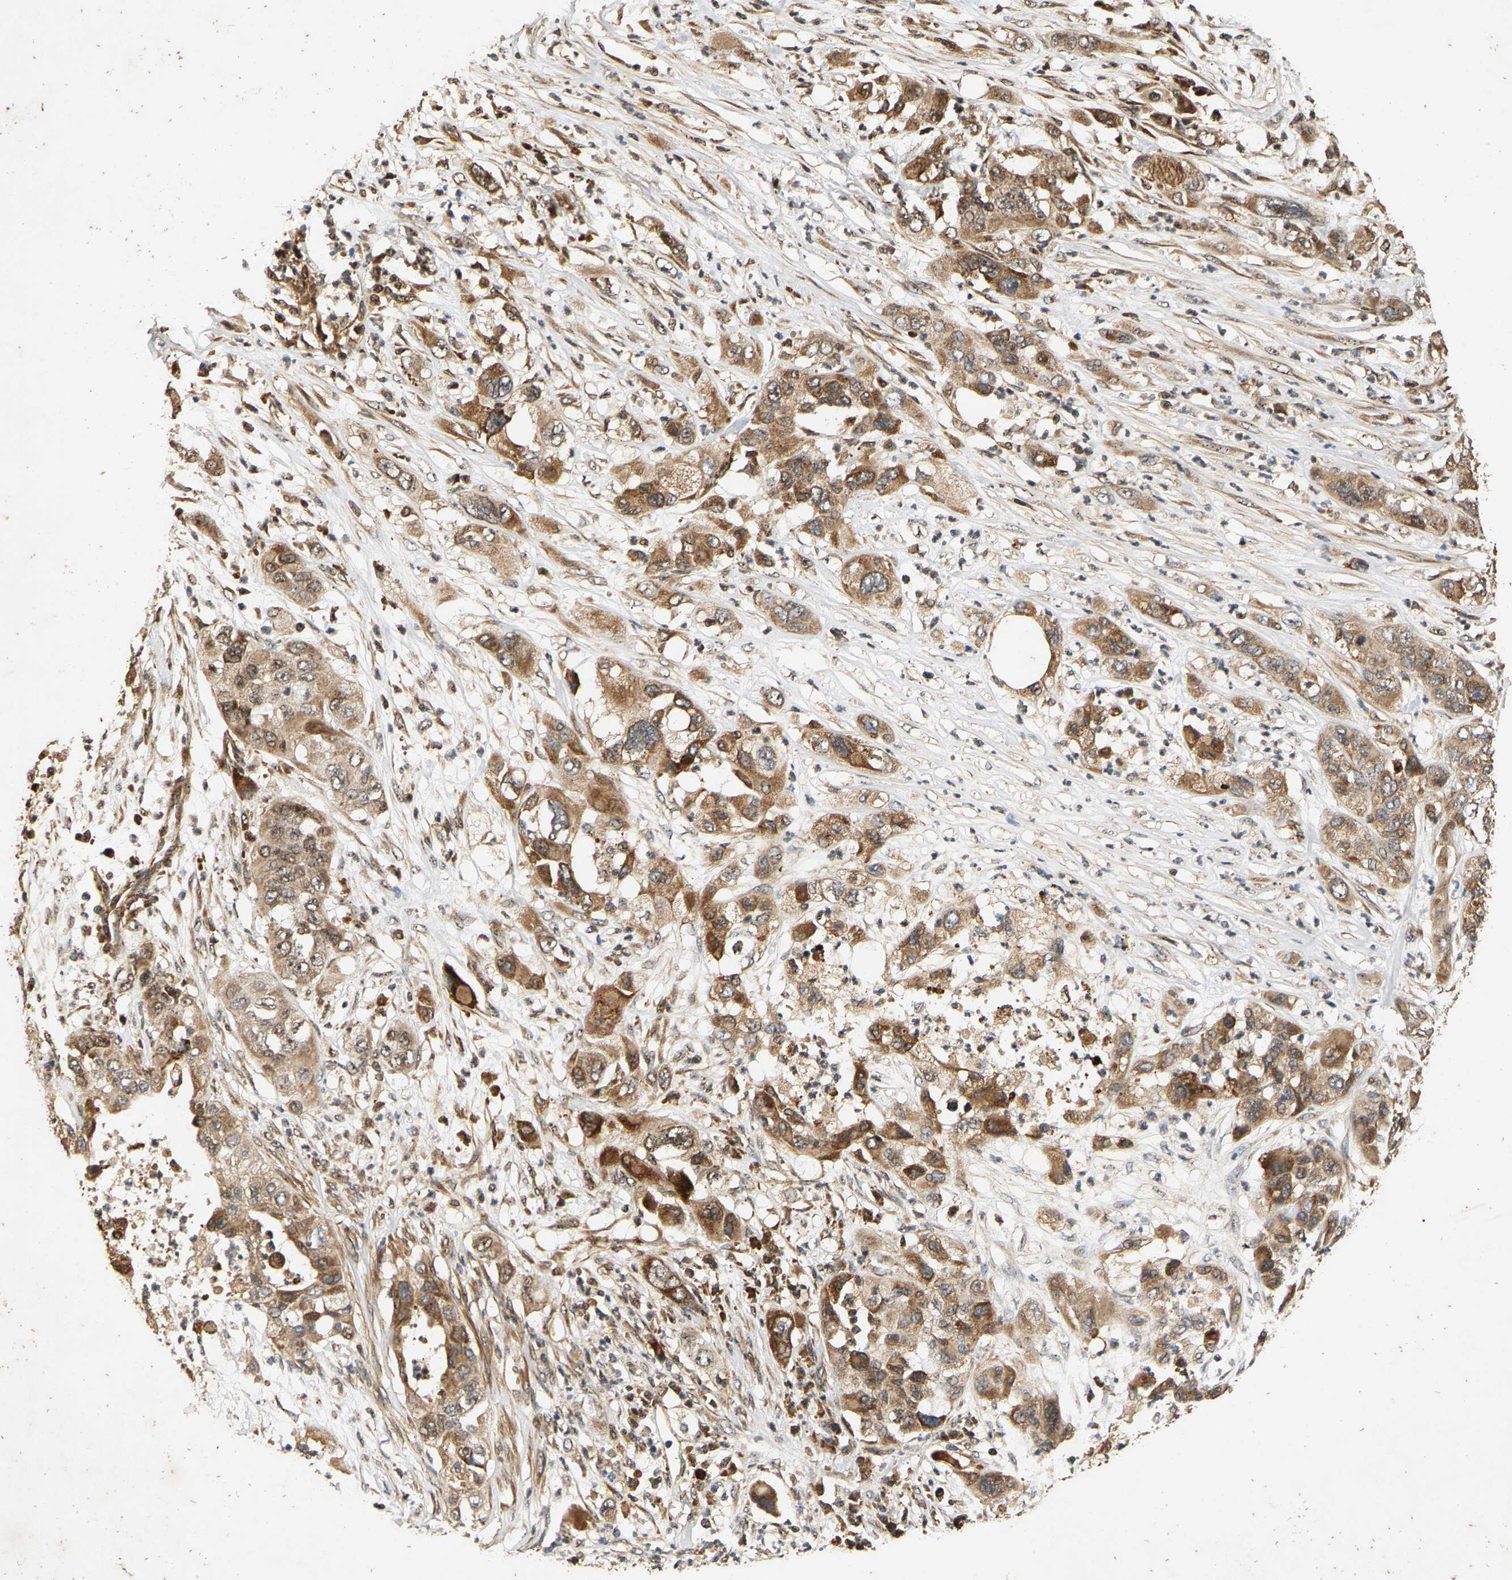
{"staining": {"intensity": "moderate", "quantity": ">75%", "location": "cytoplasmic/membranous"}, "tissue": "pancreatic cancer", "cell_type": "Tumor cells", "image_type": "cancer", "snomed": [{"axis": "morphology", "description": "Adenocarcinoma, NOS"}, {"axis": "topography", "description": "Pancreas"}], "caption": "Tumor cells show medium levels of moderate cytoplasmic/membranous positivity in approximately >75% of cells in pancreatic cancer.", "gene": "CIDEC", "patient": {"sex": "female", "age": 78}}